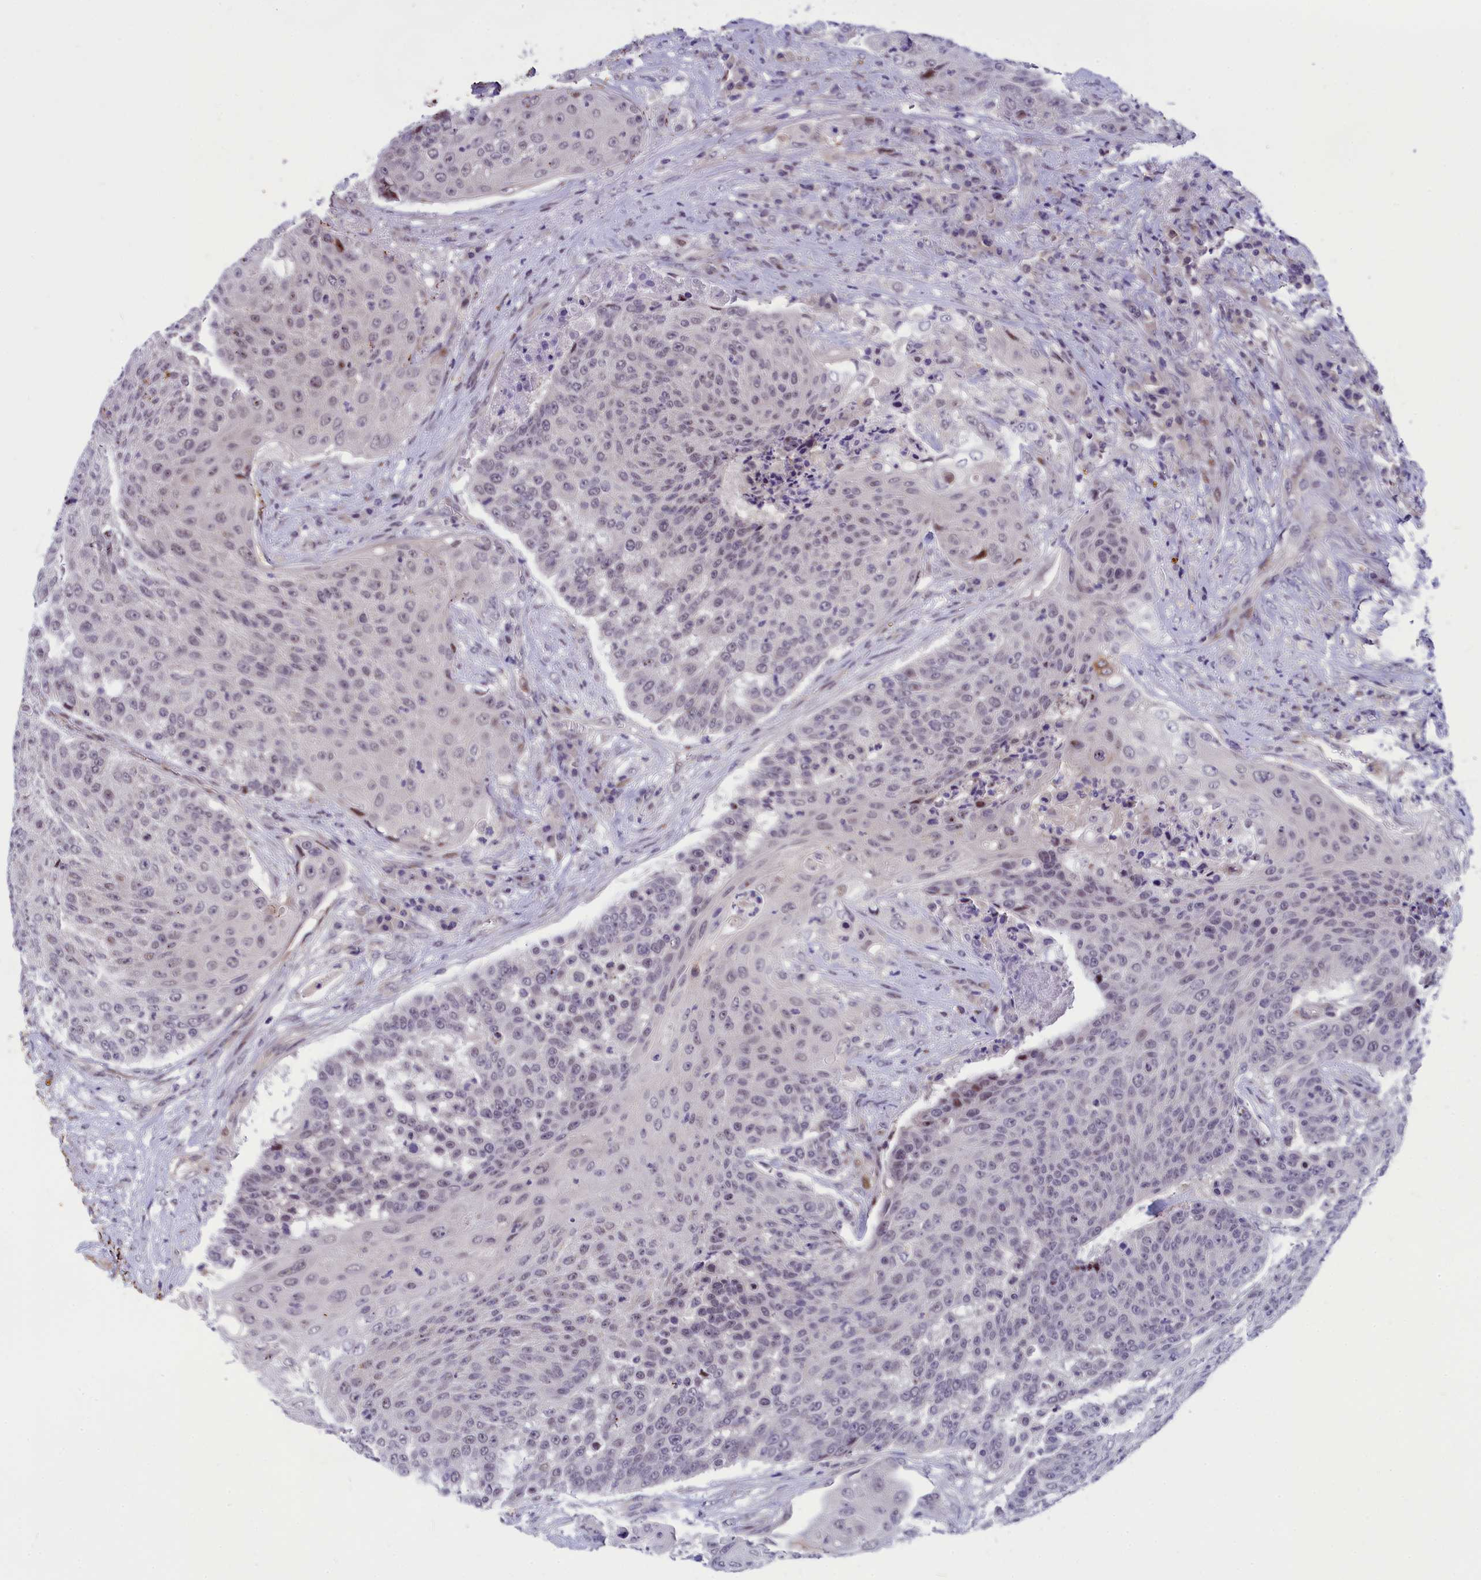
{"staining": {"intensity": "weak", "quantity": "<25%", "location": "nuclear"}, "tissue": "urothelial cancer", "cell_type": "Tumor cells", "image_type": "cancer", "snomed": [{"axis": "morphology", "description": "Urothelial carcinoma, High grade"}, {"axis": "topography", "description": "Urinary bladder"}], "caption": "The micrograph reveals no significant expression in tumor cells of high-grade urothelial carcinoma.", "gene": "ANKRD34B", "patient": {"sex": "female", "age": 63}}